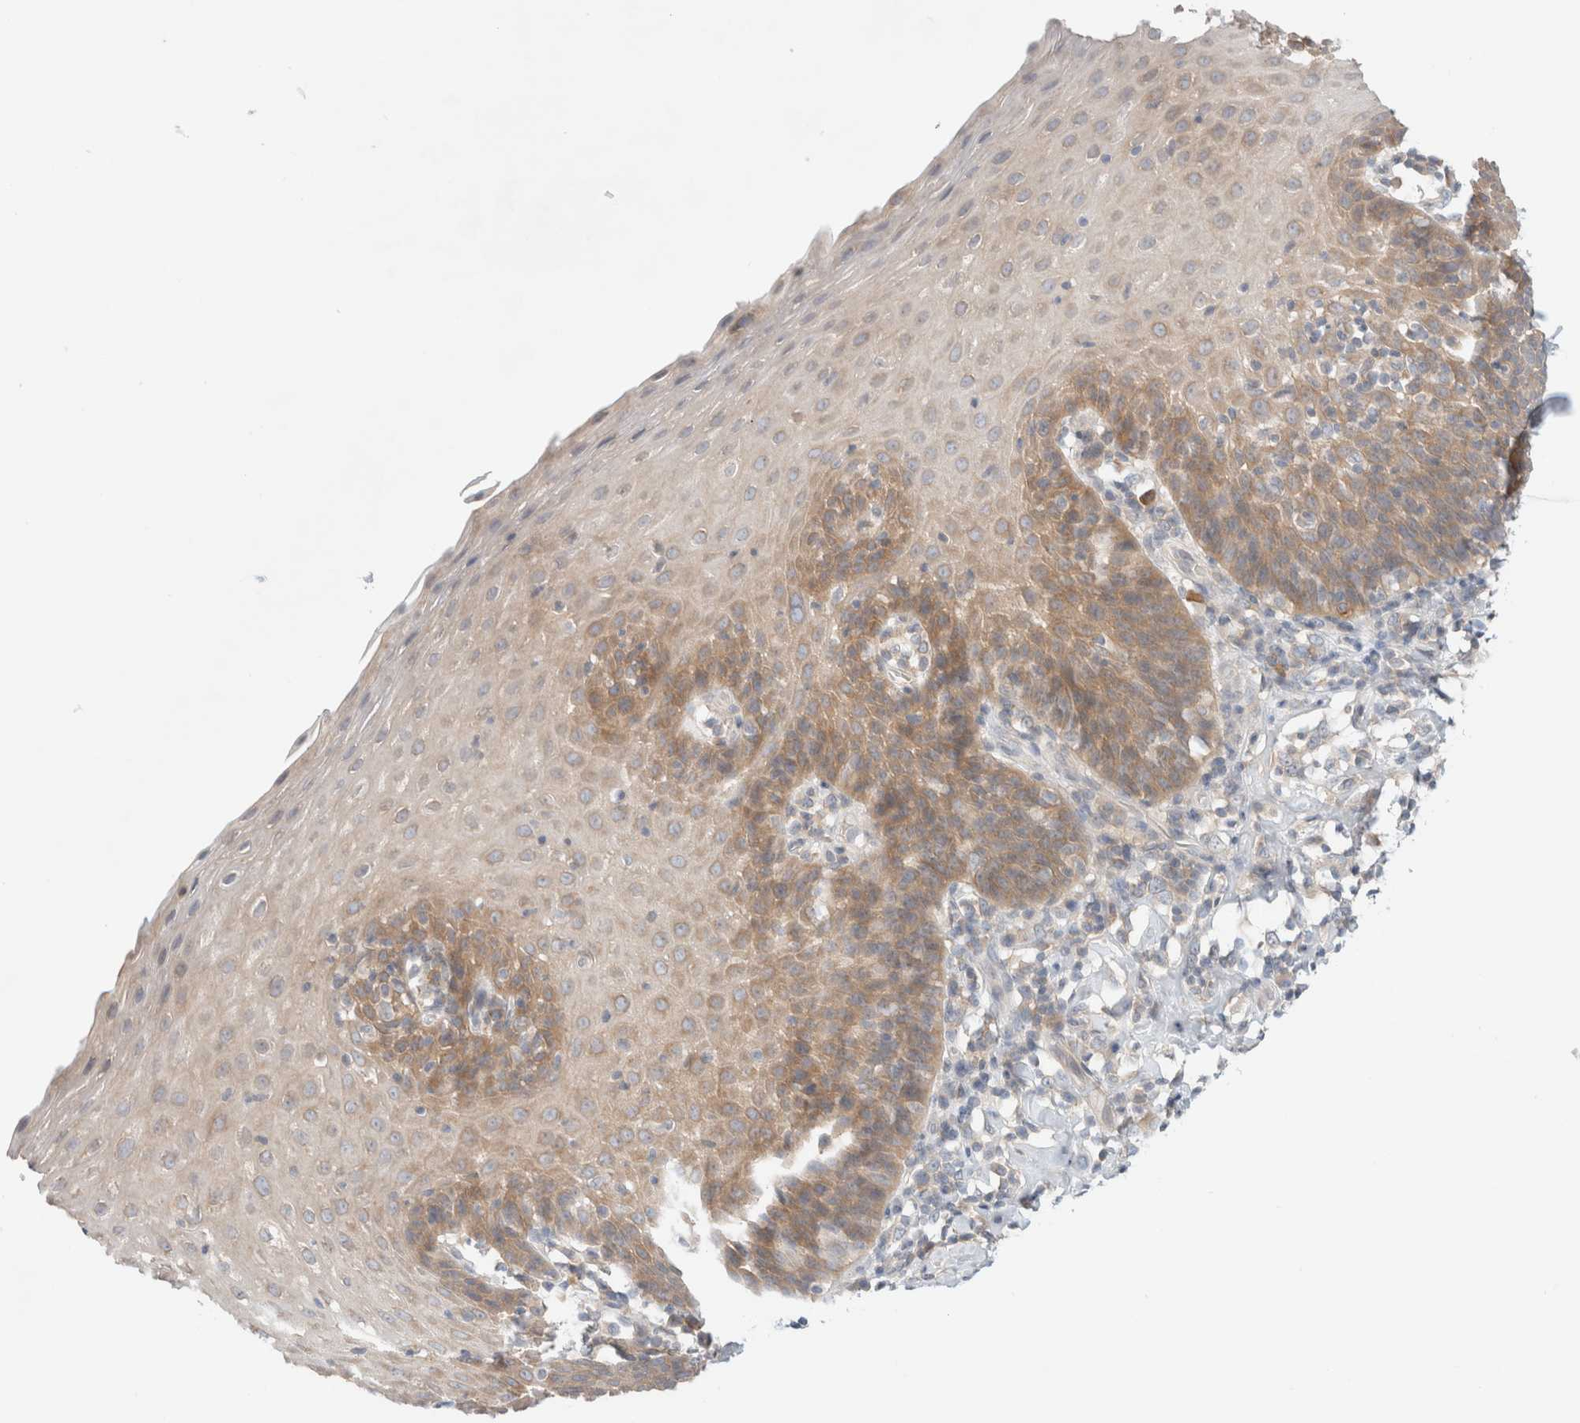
{"staining": {"intensity": "moderate", "quantity": "25%-75%", "location": "cytoplasmic/membranous"}, "tissue": "esophagus", "cell_type": "Squamous epithelial cells", "image_type": "normal", "snomed": [{"axis": "morphology", "description": "Normal tissue, NOS"}, {"axis": "topography", "description": "Esophagus"}], "caption": "Immunohistochemical staining of normal esophagus exhibits 25%-75% levels of moderate cytoplasmic/membranous protein positivity in about 25%-75% of squamous epithelial cells.", "gene": "MARK3", "patient": {"sex": "female", "age": 61}}